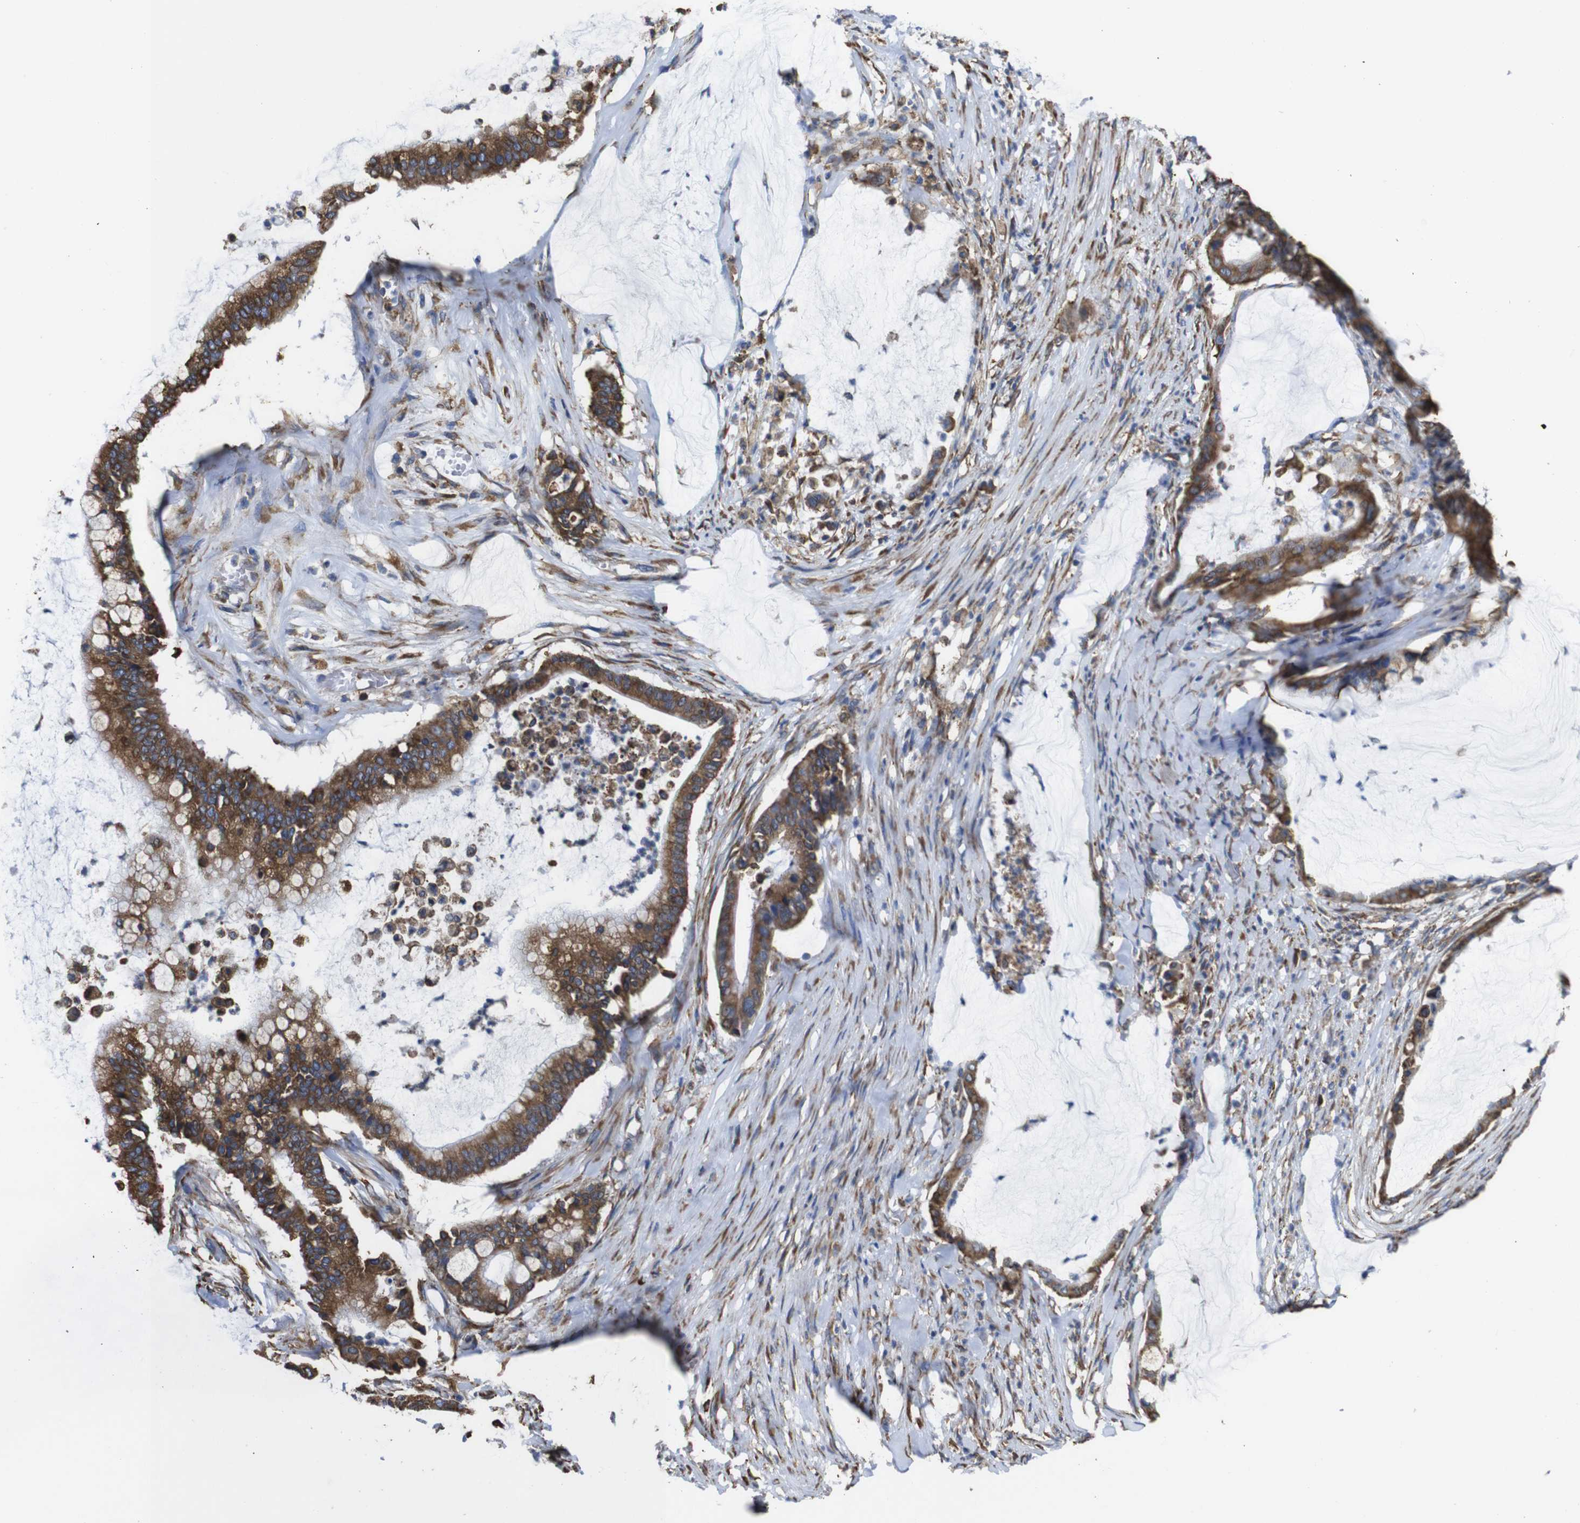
{"staining": {"intensity": "strong", "quantity": ">75%", "location": "cytoplasmic/membranous"}, "tissue": "pancreatic cancer", "cell_type": "Tumor cells", "image_type": "cancer", "snomed": [{"axis": "morphology", "description": "Adenocarcinoma, NOS"}, {"axis": "topography", "description": "Pancreas"}], "caption": "Adenocarcinoma (pancreatic) was stained to show a protein in brown. There is high levels of strong cytoplasmic/membranous expression in about >75% of tumor cells.", "gene": "PPIB", "patient": {"sex": "male", "age": 41}}